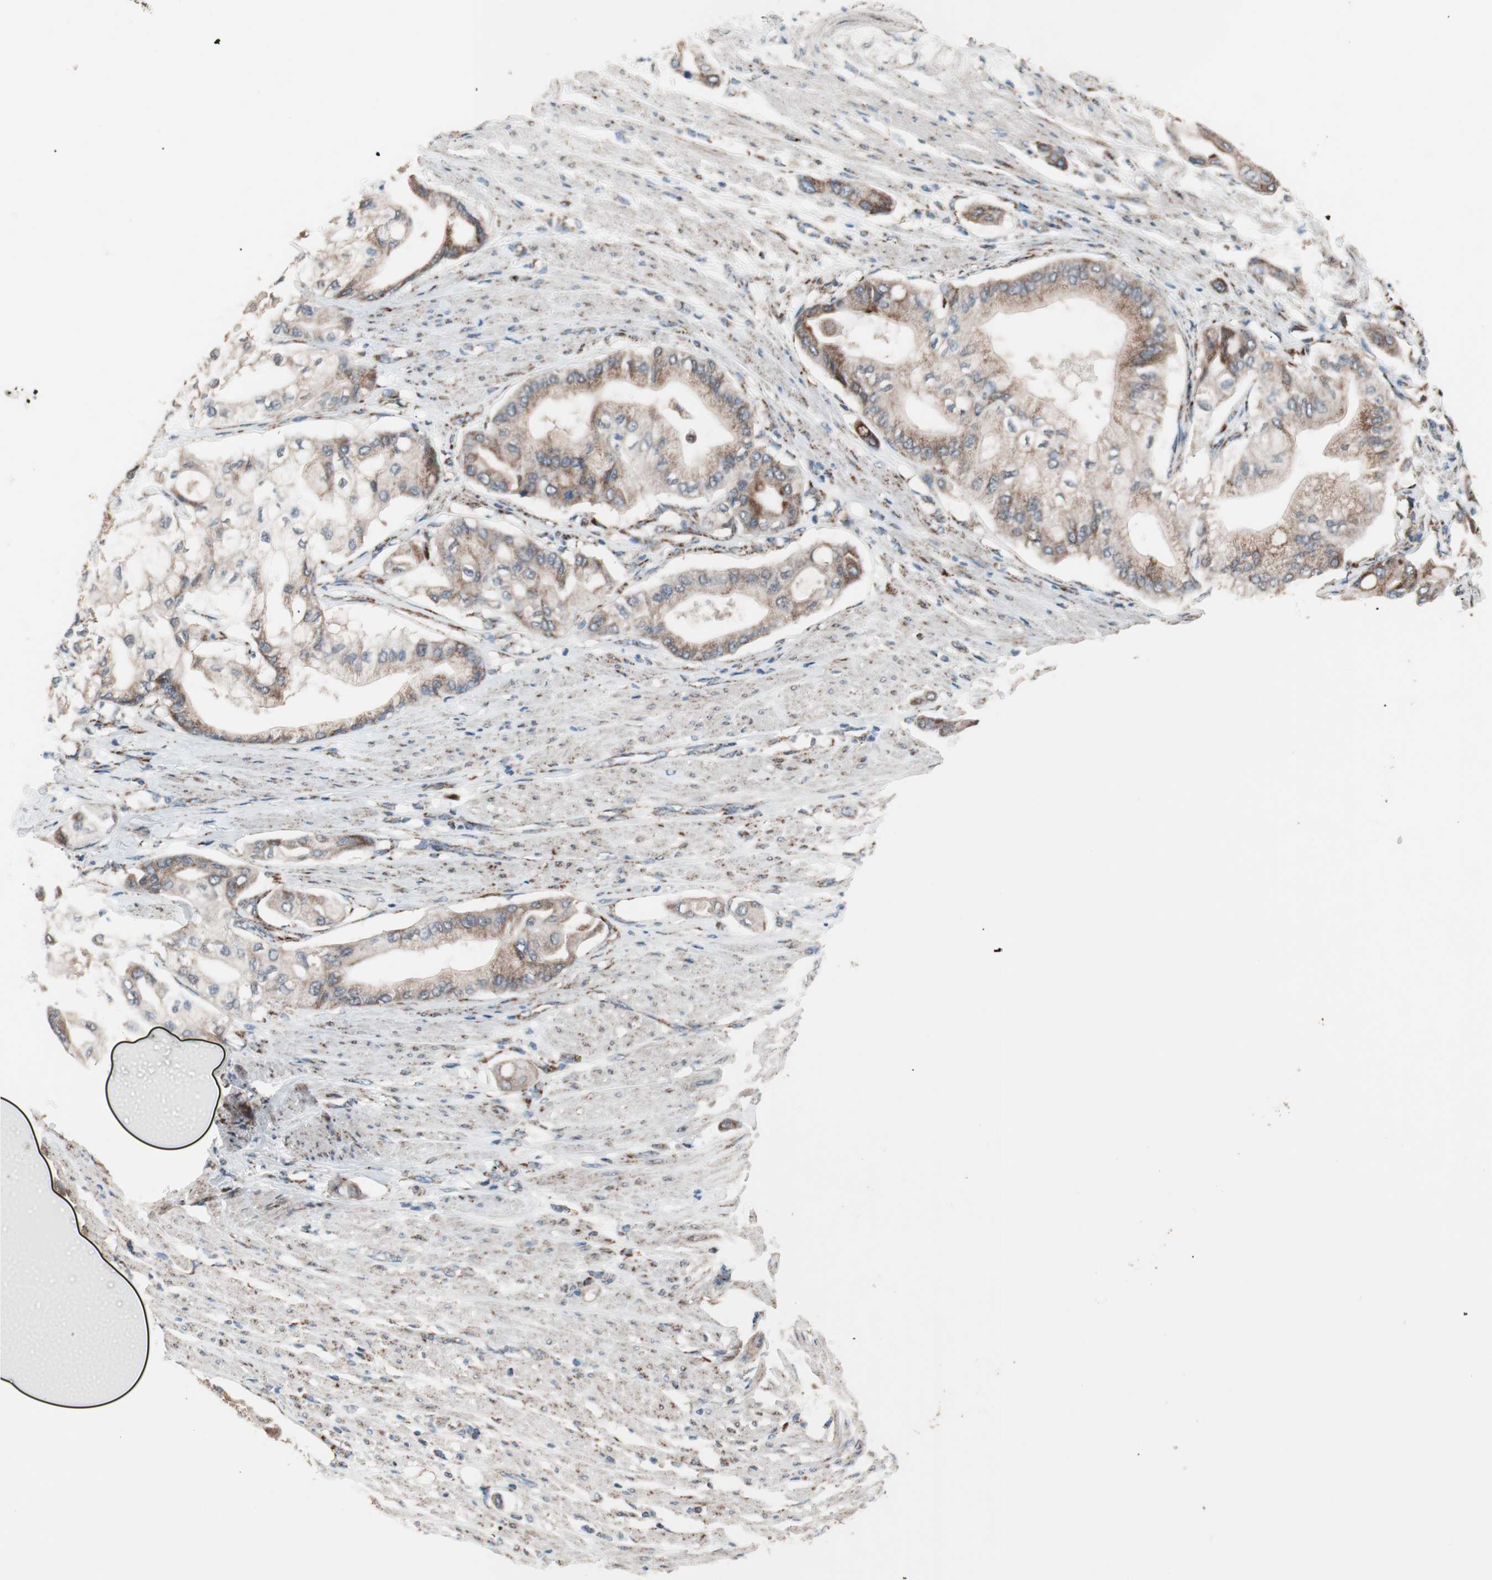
{"staining": {"intensity": "moderate", "quantity": ">75%", "location": "cytoplasmic/membranous"}, "tissue": "pancreatic cancer", "cell_type": "Tumor cells", "image_type": "cancer", "snomed": [{"axis": "morphology", "description": "Adenocarcinoma, NOS"}, {"axis": "morphology", "description": "Adenocarcinoma, metastatic, NOS"}, {"axis": "topography", "description": "Lymph node"}, {"axis": "topography", "description": "Pancreas"}, {"axis": "topography", "description": "Duodenum"}], "caption": "Tumor cells reveal moderate cytoplasmic/membranous expression in approximately >75% of cells in pancreatic adenocarcinoma.", "gene": "PITRM1", "patient": {"sex": "female", "age": 64}}